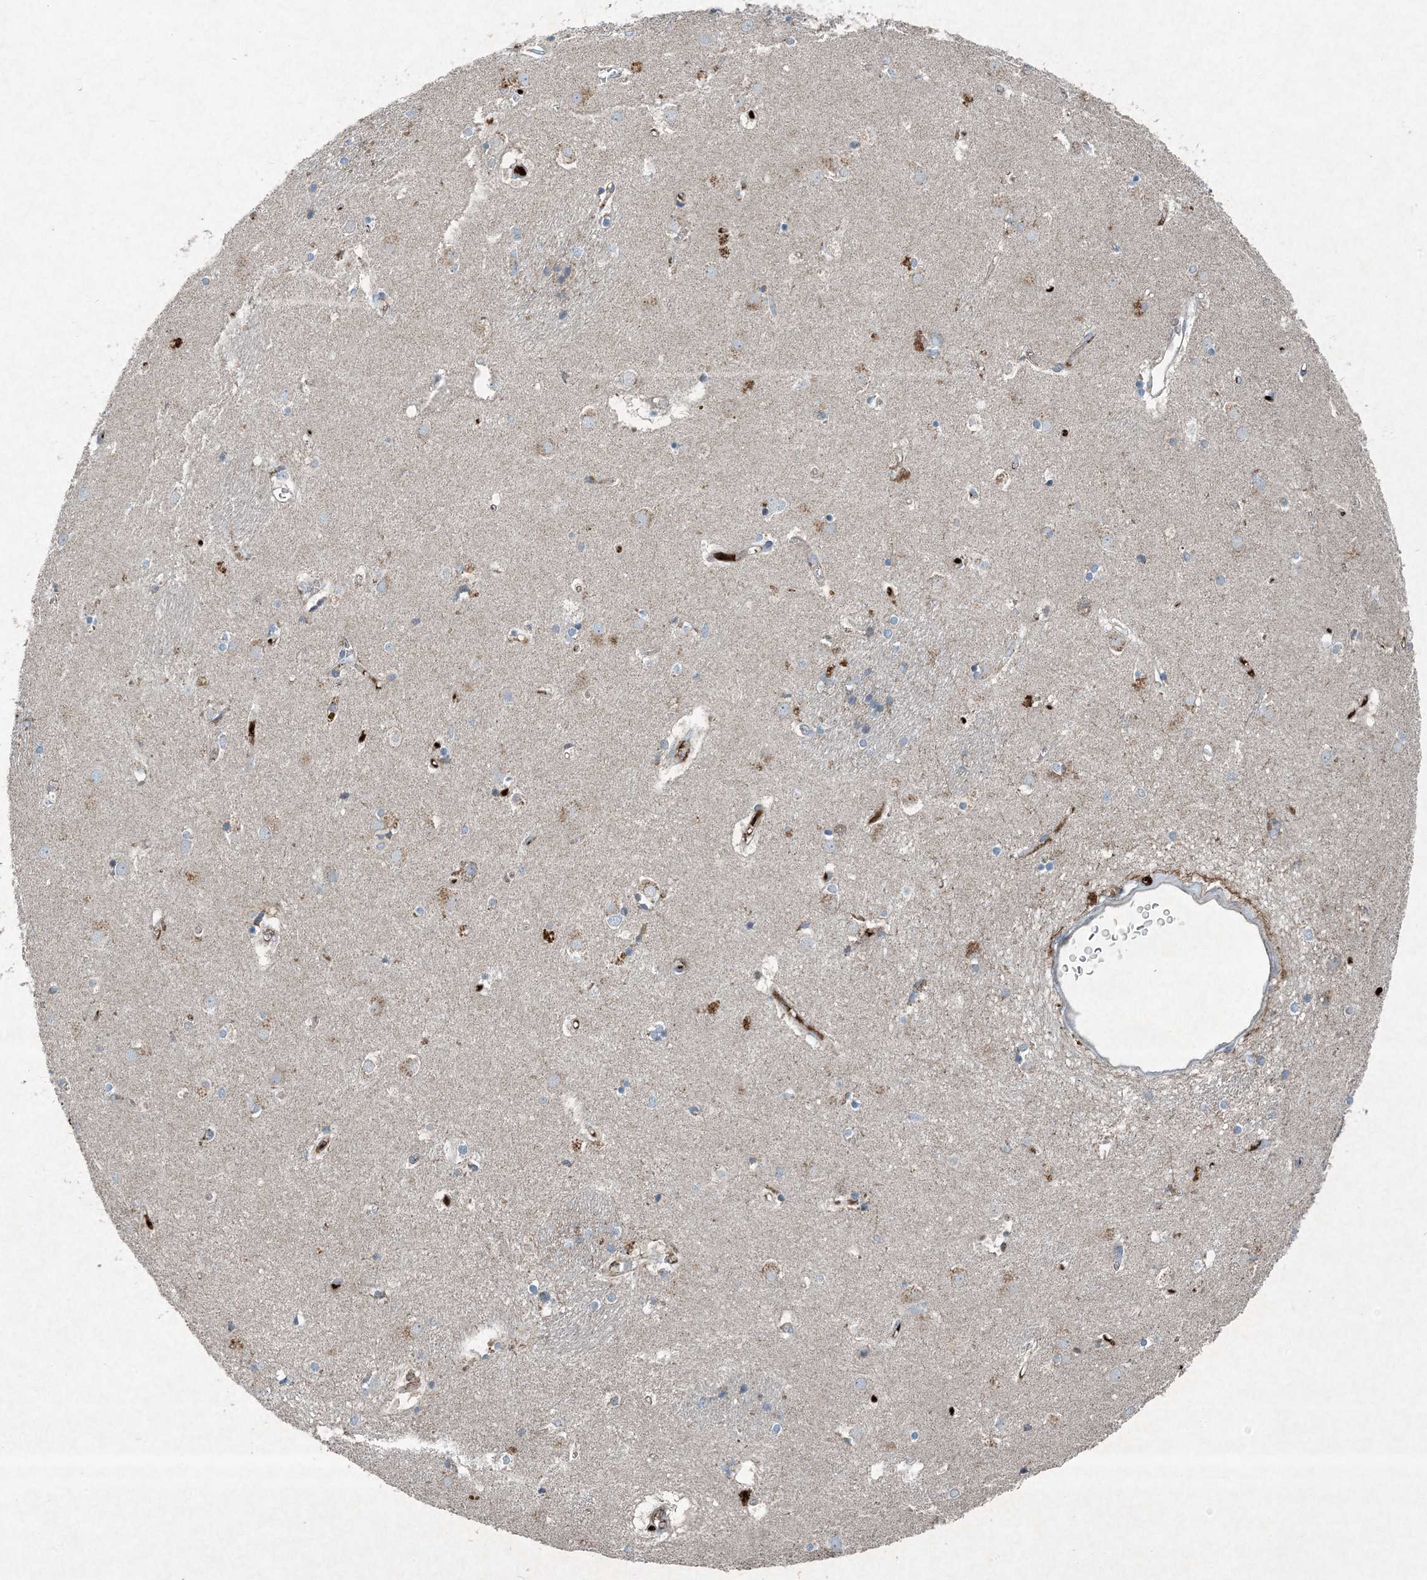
{"staining": {"intensity": "weak", "quantity": "<25%", "location": "cytoplasmic/membranous"}, "tissue": "caudate", "cell_type": "Glial cells", "image_type": "normal", "snomed": [{"axis": "morphology", "description": "Normal tissue, NOS"}, {"axis": "topography", "description": "Lateral ventricle wall"}], "caption": "A photomicrograph of caudate stained for a protein displays no brown staining in glial cells. (DAB IHC with hematoxylin counter stain).", "gene": "APOM", "patient": {"sex": "male", "age": 70}}